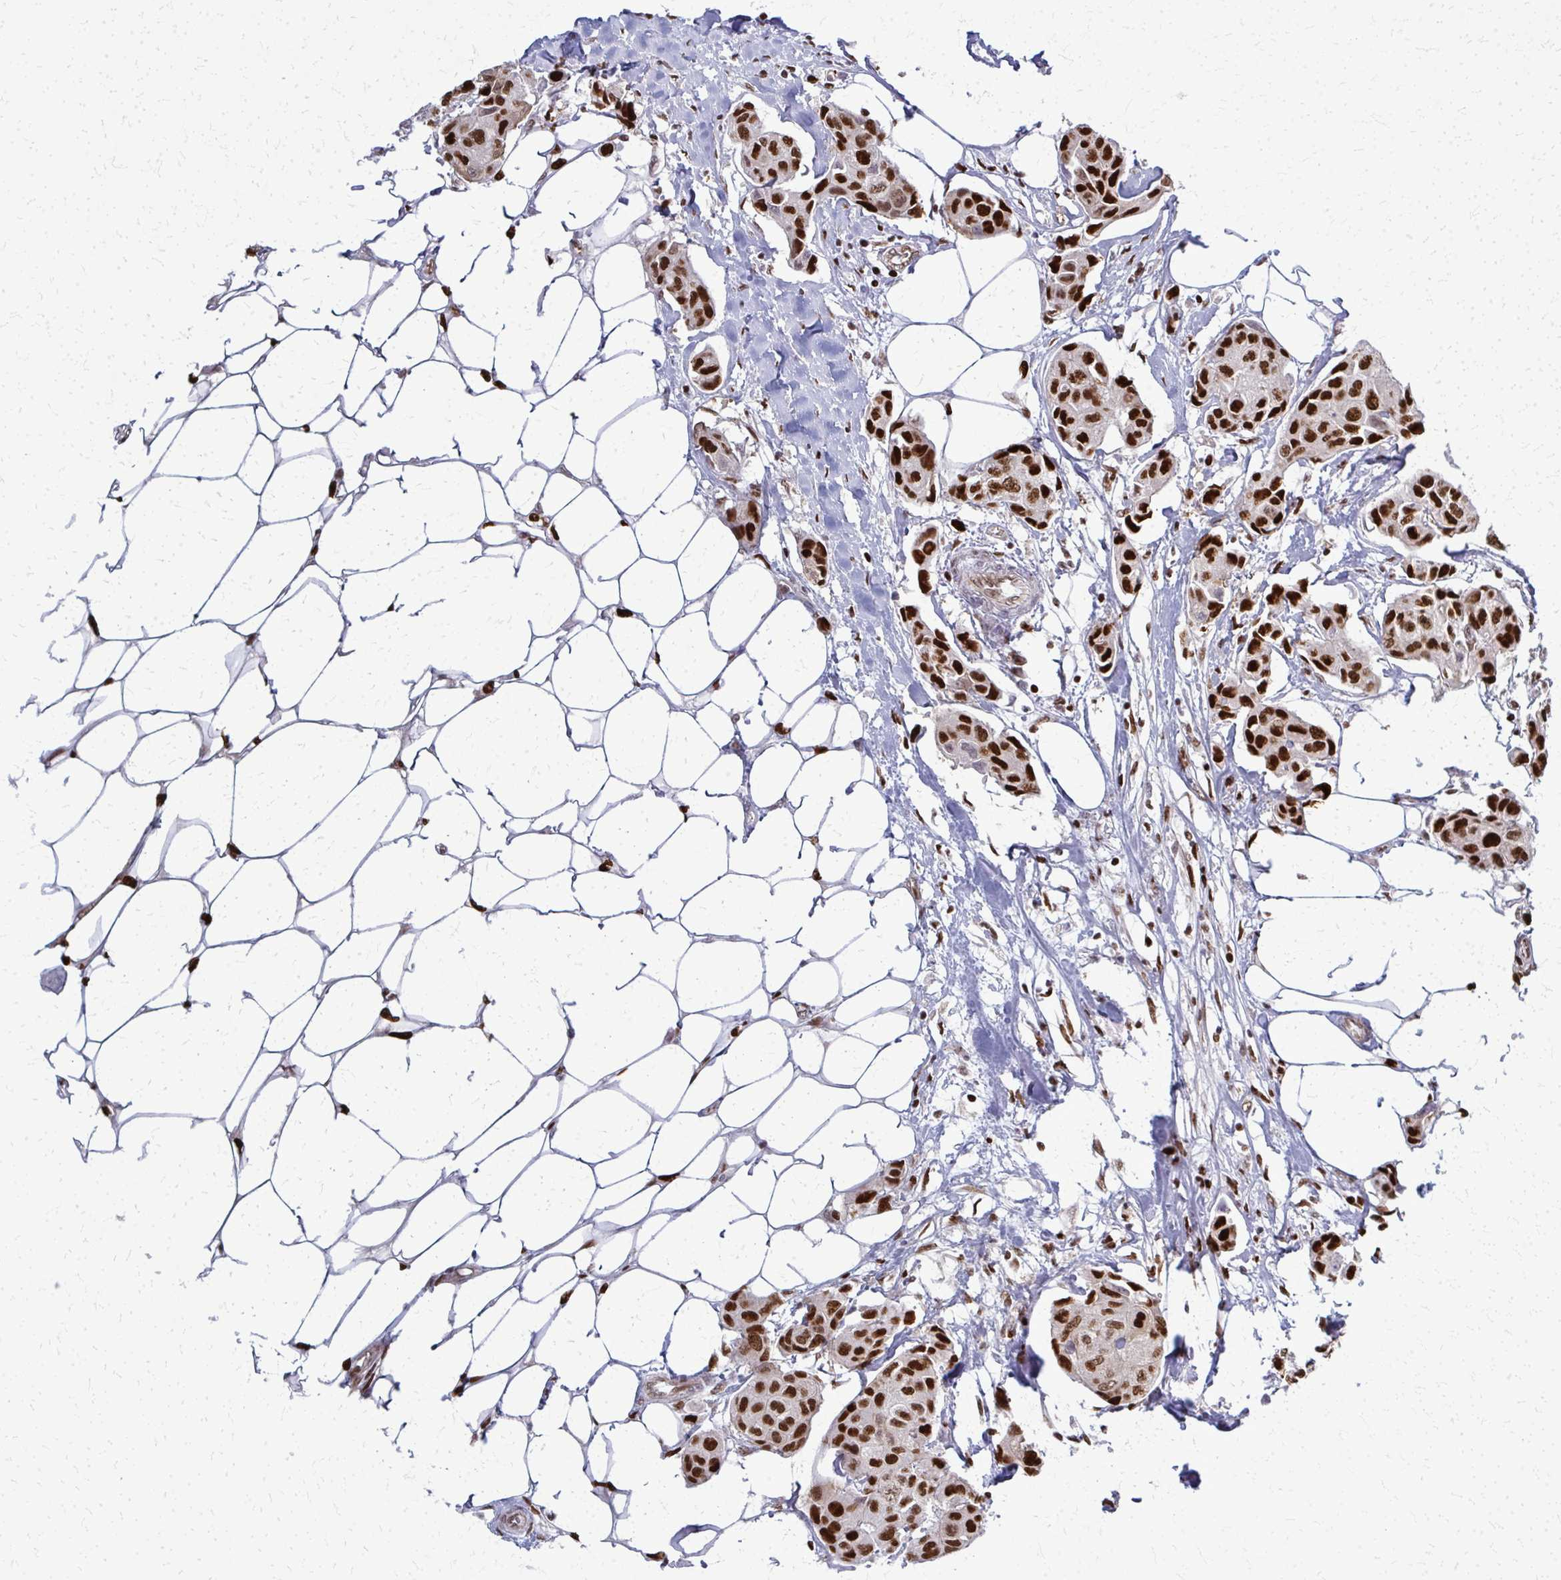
{"staining": {"intensity": "strong", "quantity": ">75%", "location": "nuclear"}, "tissue": "breast cancer", "cell_type": "Tumor cells", "image_type": "cancer", "snomed": [{"axis": "morphology", "description": "Duct carcinoma"}, {"axis": "topography", "description": "Breast"}, {"axis": "topography", "description": "Lymph node"}], "caption": "High-magnification brightfield microscopy of breast cancer (infiltrating ductal carcinoma) stained with DAB (3,3'-diaminobenzidine) (brown) and counterstained with hematoxylin (blue). tumor cells exhibit strong nuclear staining is seen in about>75% of cells. The staining was performed using DAB (3,3'-diaminobenzidine) to visualize the protein expression in brown, while the nuclei were stained in blue with hematoxylin (Magnification: 20x).", "gene": "ZNF559", "patient": {"sex": "female", "age": 80}}